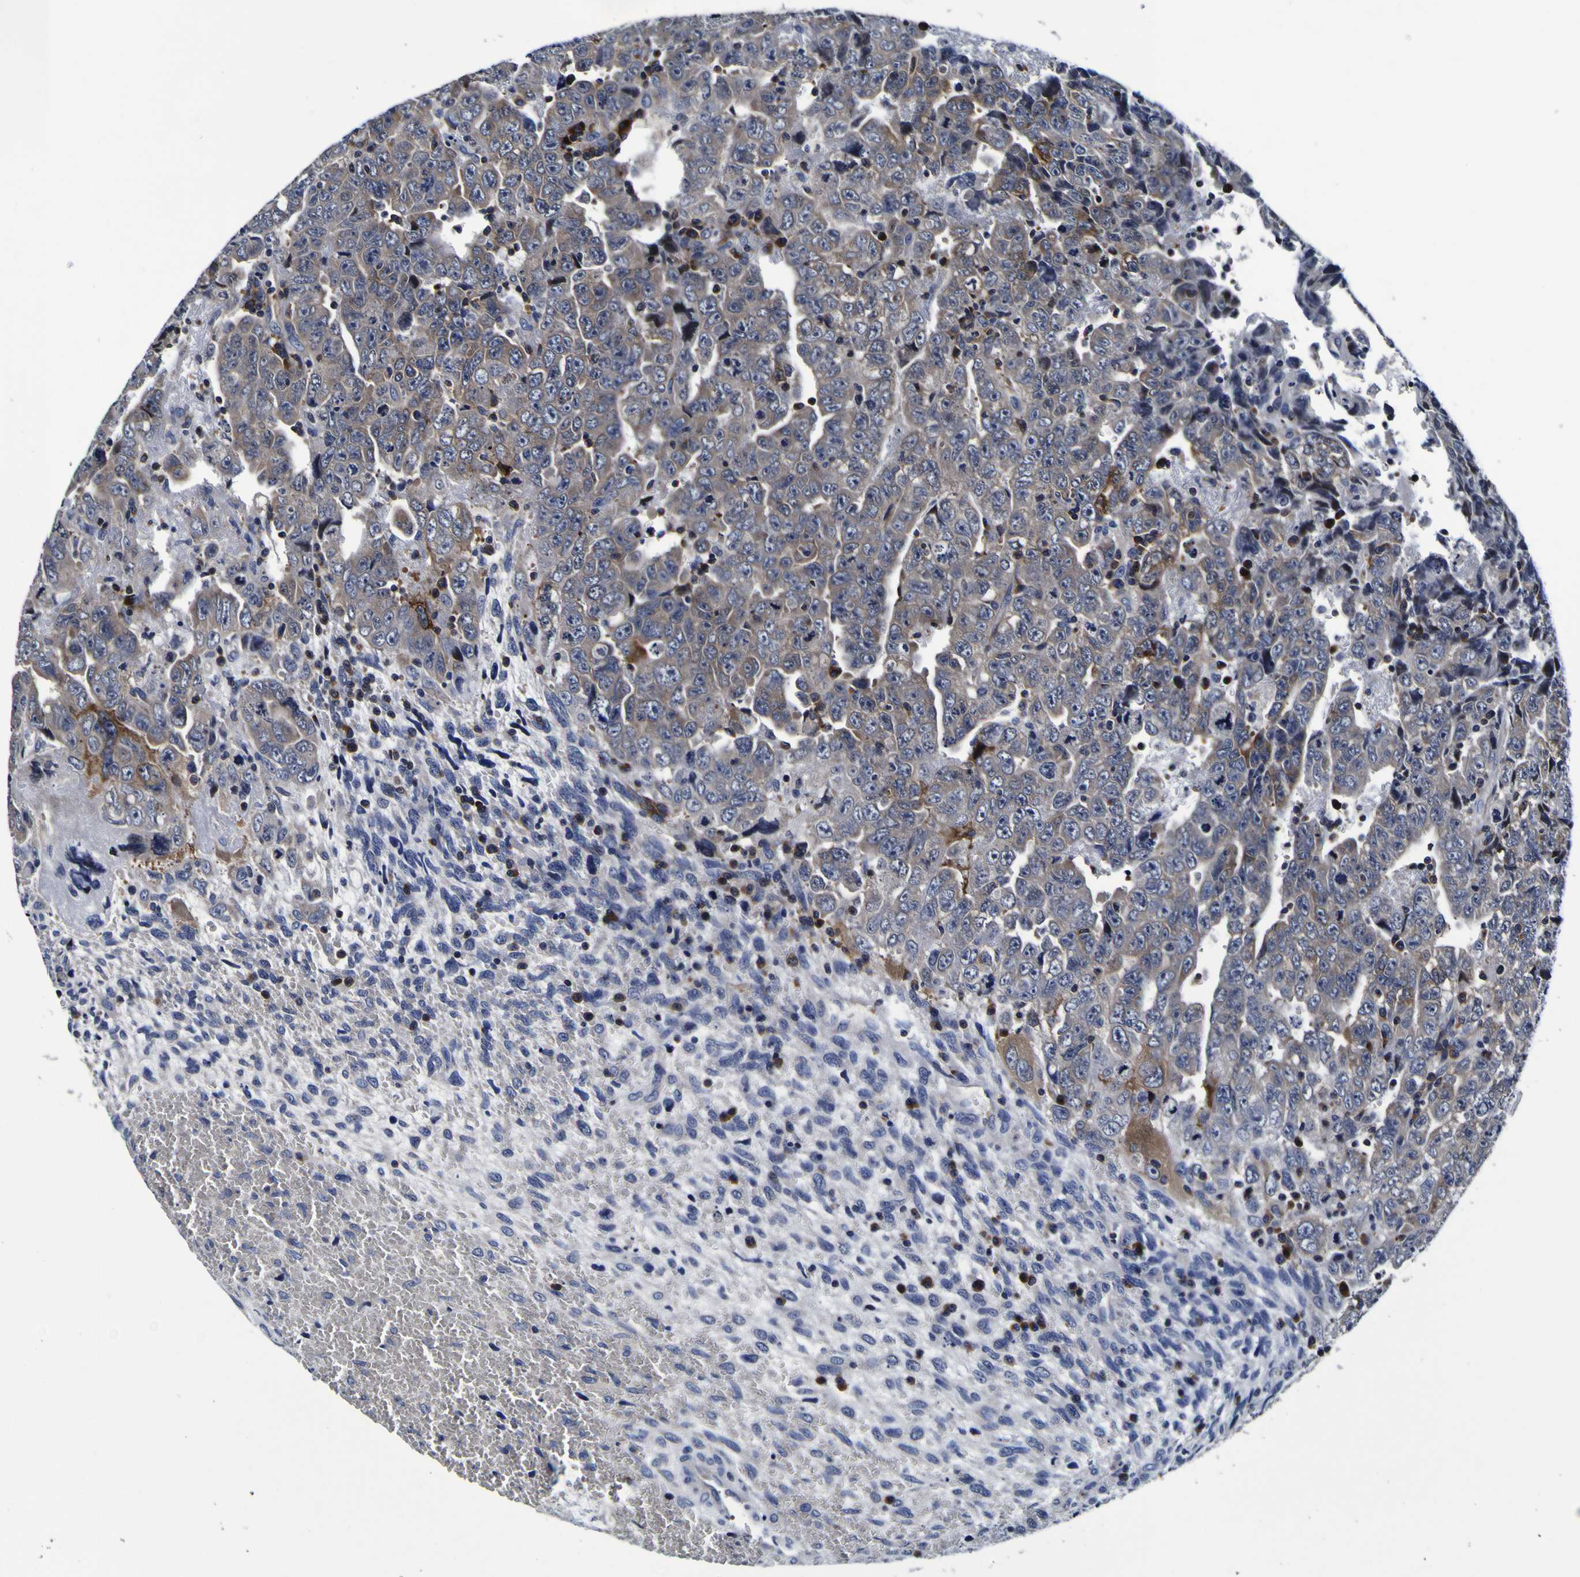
{"staining": {"intensity": "moderate", "quantity": "25%-75%", "location": "cytoplasmic/membranous"}, "tissue": "testis cancer", "cell_type": "Tumor cells", "image_type": "cancer", "snomed": [{"axis": "morphology", "description": "Carcinoma, Embryonal, NOS"}, {"axis": "topography", "description": "Testis"}], "caption": "Immunohistochemical staining of human embryonal carcinoma (testis) demonstrates medium levels of moderate cytoplasmic/membranous staining in about 25%-75% of tumor cells.", "gene": "SORCS1", "patient": {"sex": "male", "age": 28}}